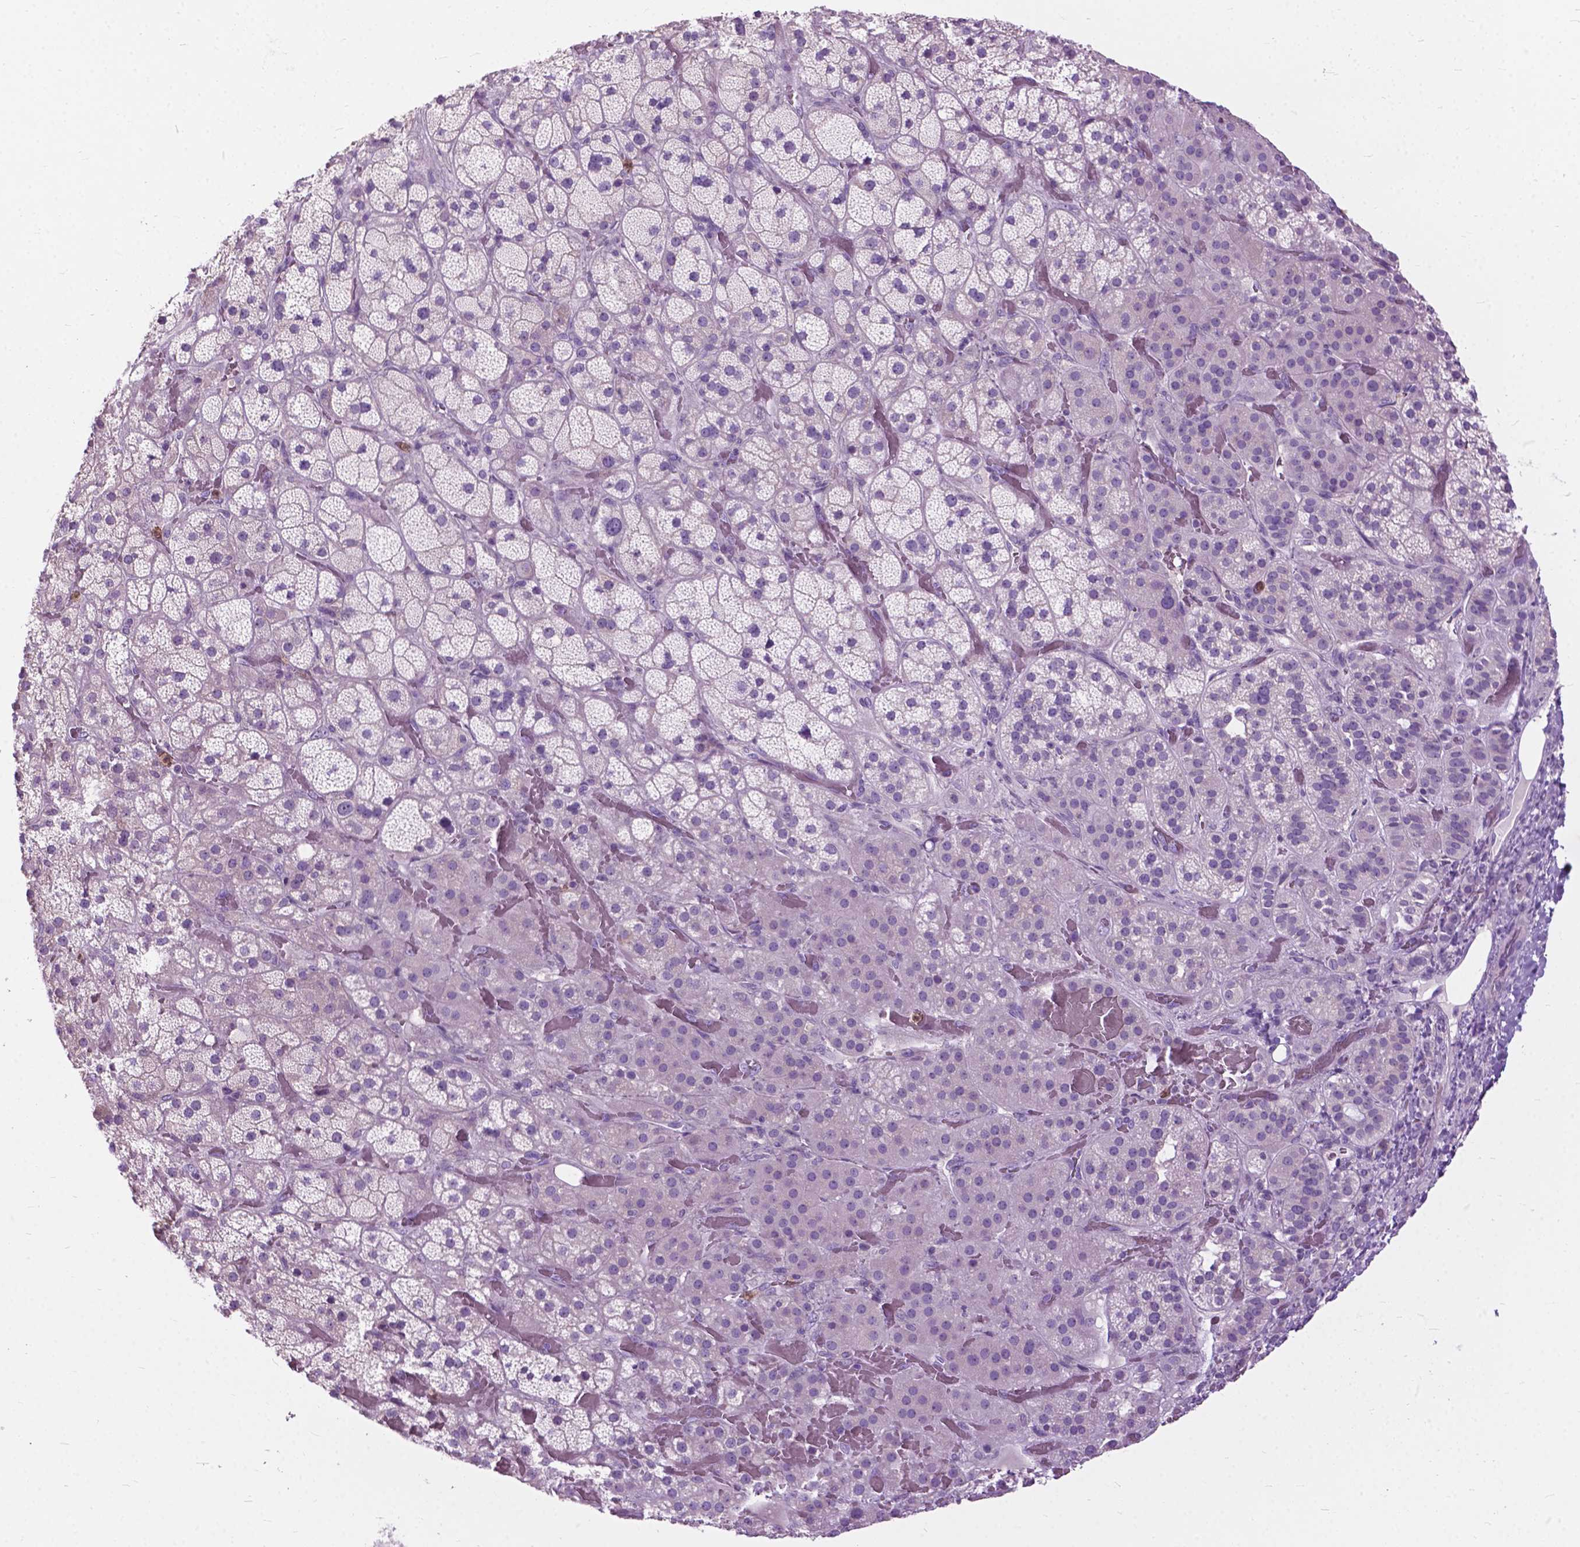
{"staining": {"intensity": "negative", "quantity": "none", "location": "none"}, "tissue": "adrenal gland", "cell_type": "Glandular cells", "image_type": "normal", "snomed": [{"axis": "morphology", "description": "Normal tissue, NOS"}, {"axis": "topography", "description": "Adrenal gland"}], "caption": "This is an immunohistochemistry (IHC) photomicrograph of benign human adrenal gland. There is no staining in glandular cells.", "gene": "PRR35", "patient": {"sex": "male", "age": 57}}